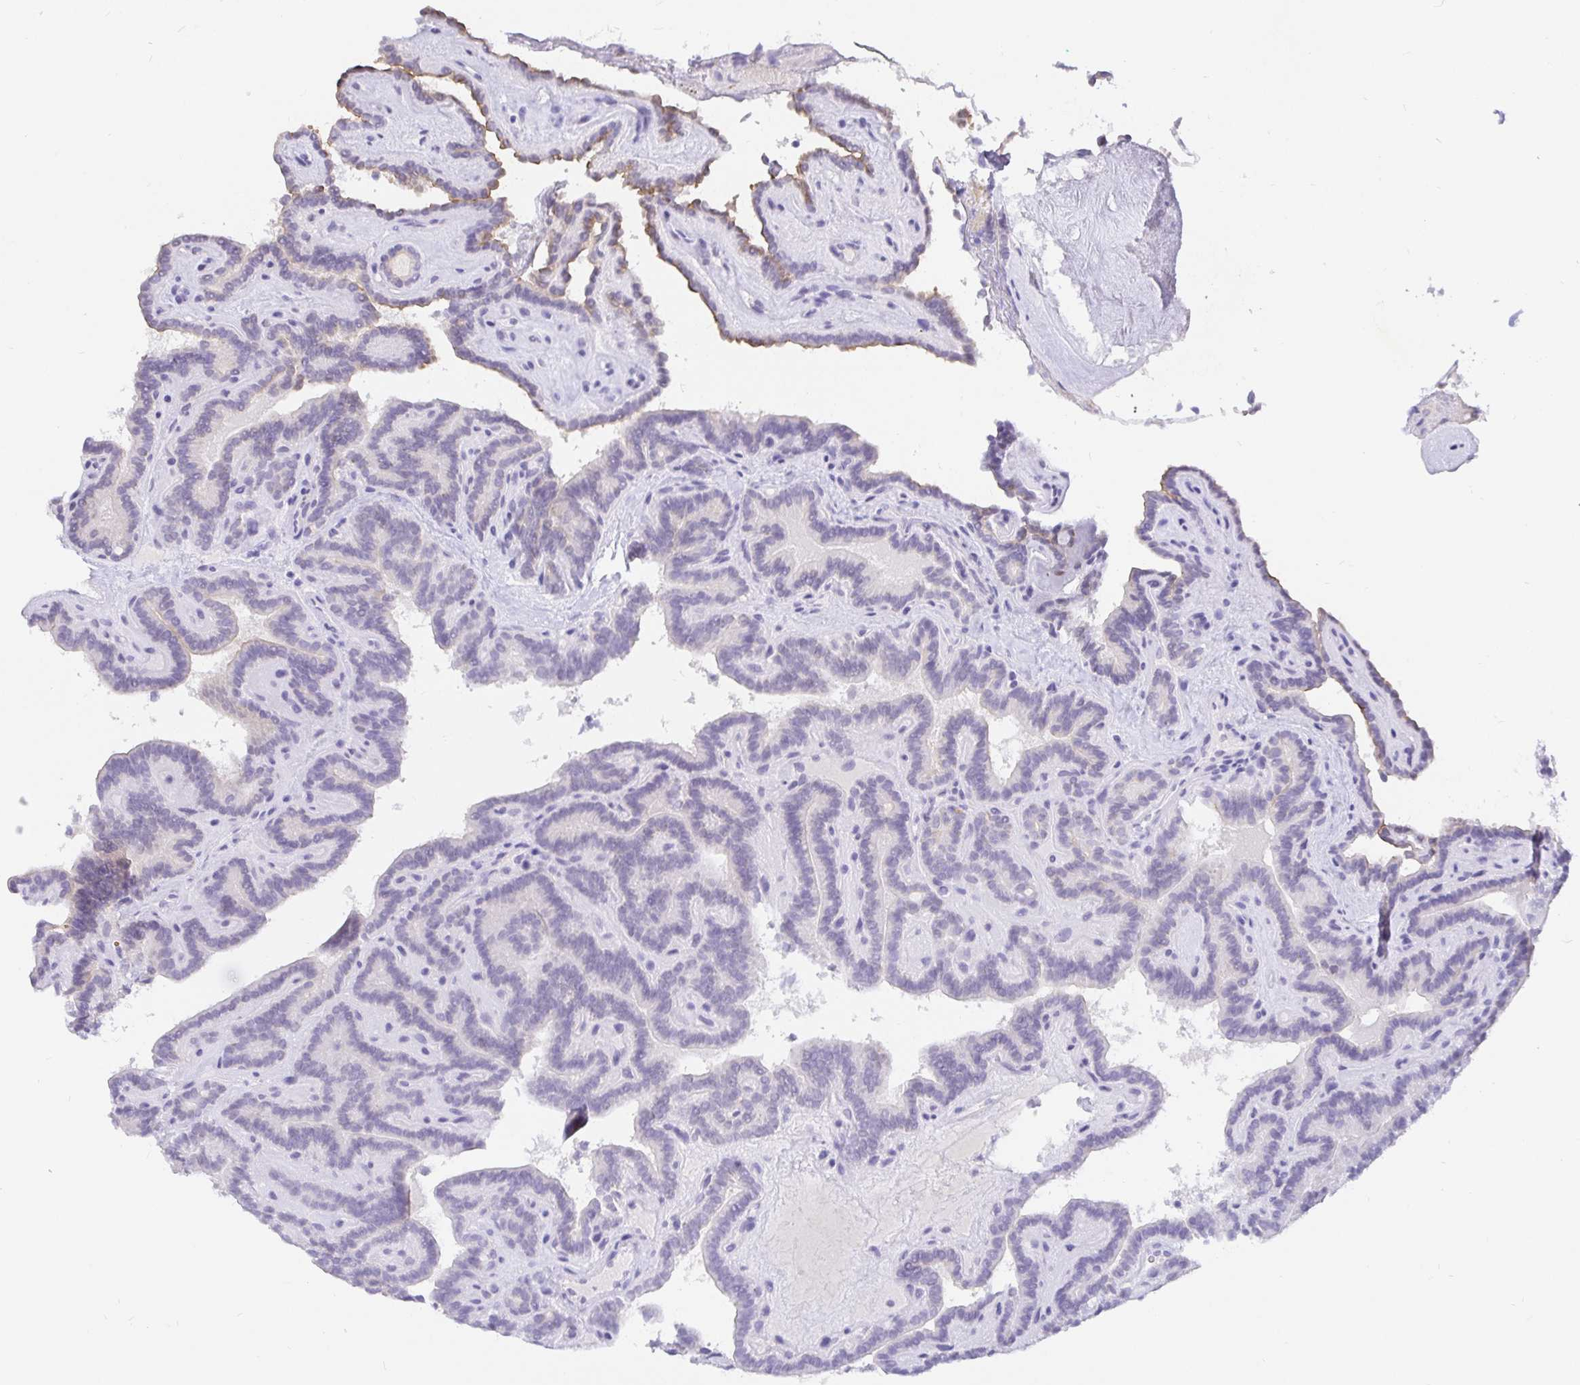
{"staining": {"intensity": "moderate", "quantity": "<25%", "location": "cytoplasmic/membranous"}, "tissue": "thyroid cancer", "cell_type": "Tumor cells", "image_type": "cancer", "snomed": [{"axis": "morphology", "description": "Papillary adenocarcinoma, NOS"}, {"axis": "topography", "description": "Thyroid gland"}], "caption": "Brown immunohistochemical staining in human thyroid cancer (papillary adenocarcinoma) exhibits moderate cytoplasmic/membranous expression in about <25% of tumor cells.", "gene": "EZHIP", "patient": {"sex": "female", "age": 21}}